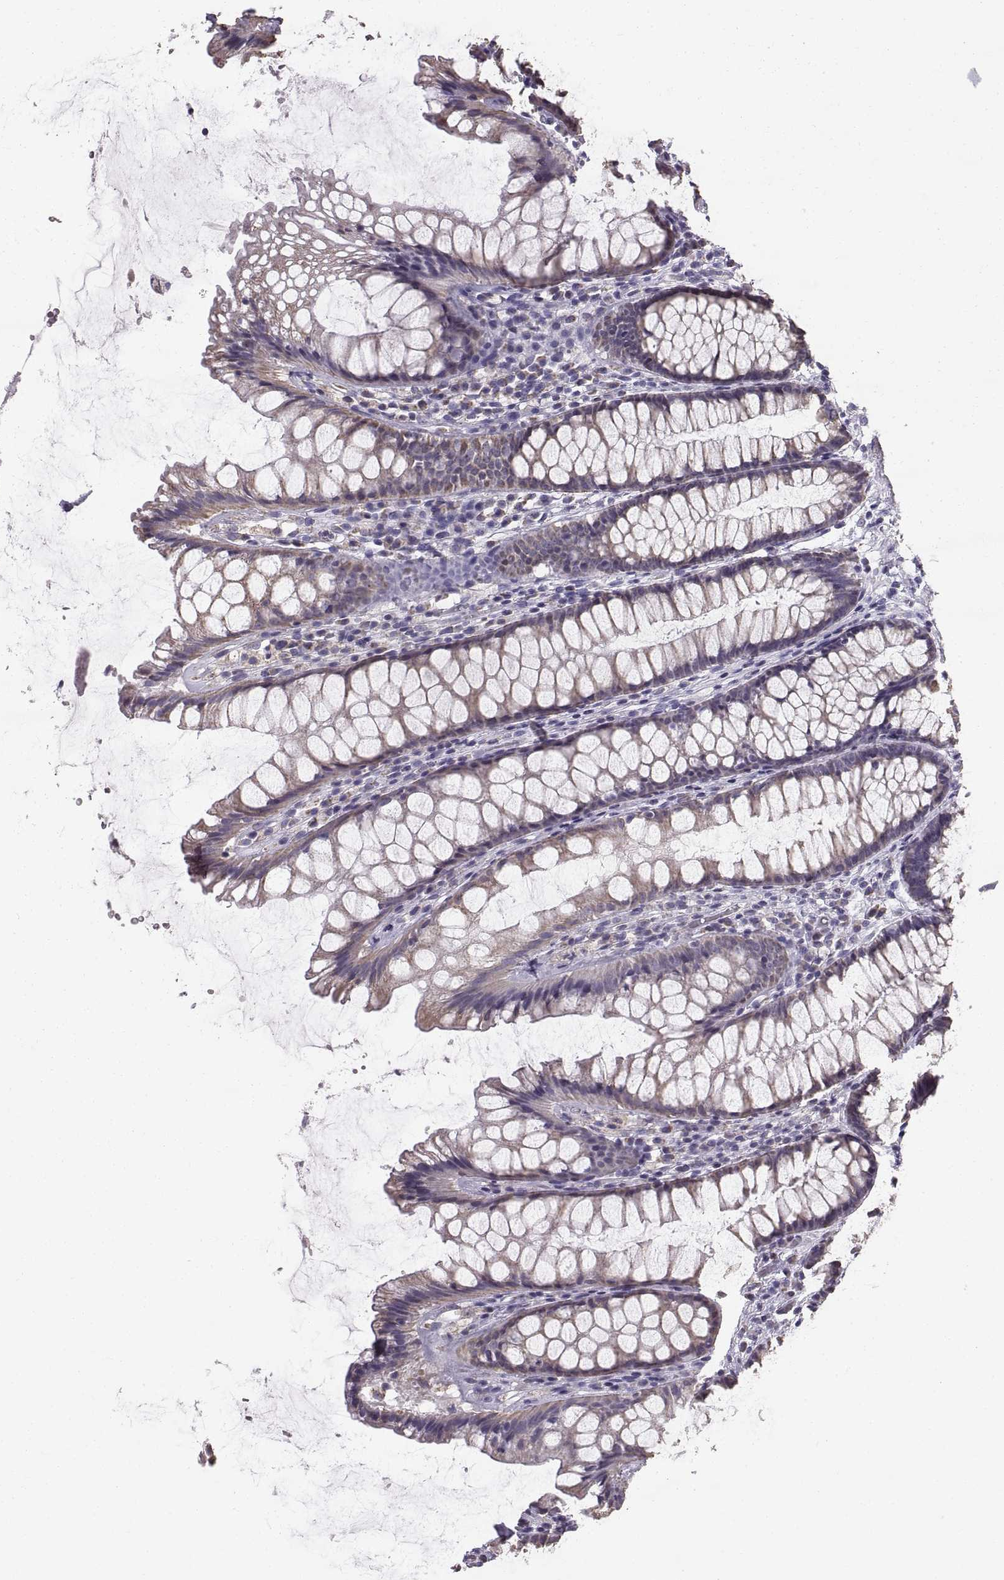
{"staining": {"intensity": "weak", "quantity": "25%-75%", "location": "cytoplasmic/membranous"}, "tissue": "rectum", "cell_type": "Glandular cells", "image_type": "normal", "snomed": [{"axis": "morphology", "description": "Normal tissue, NOS"}, {"axis": "topography", "description": "Rectum"}], "caption": "The immunohistochemical stain shows weak cytoplasmic/membranous staining in glandular cells of normal rectum. Immunohistochemistry stains the protein of interest in brown and the nuclei are stained blue.", "gene": "STMND1", "patient": {"sex": "male", "age": 72}}